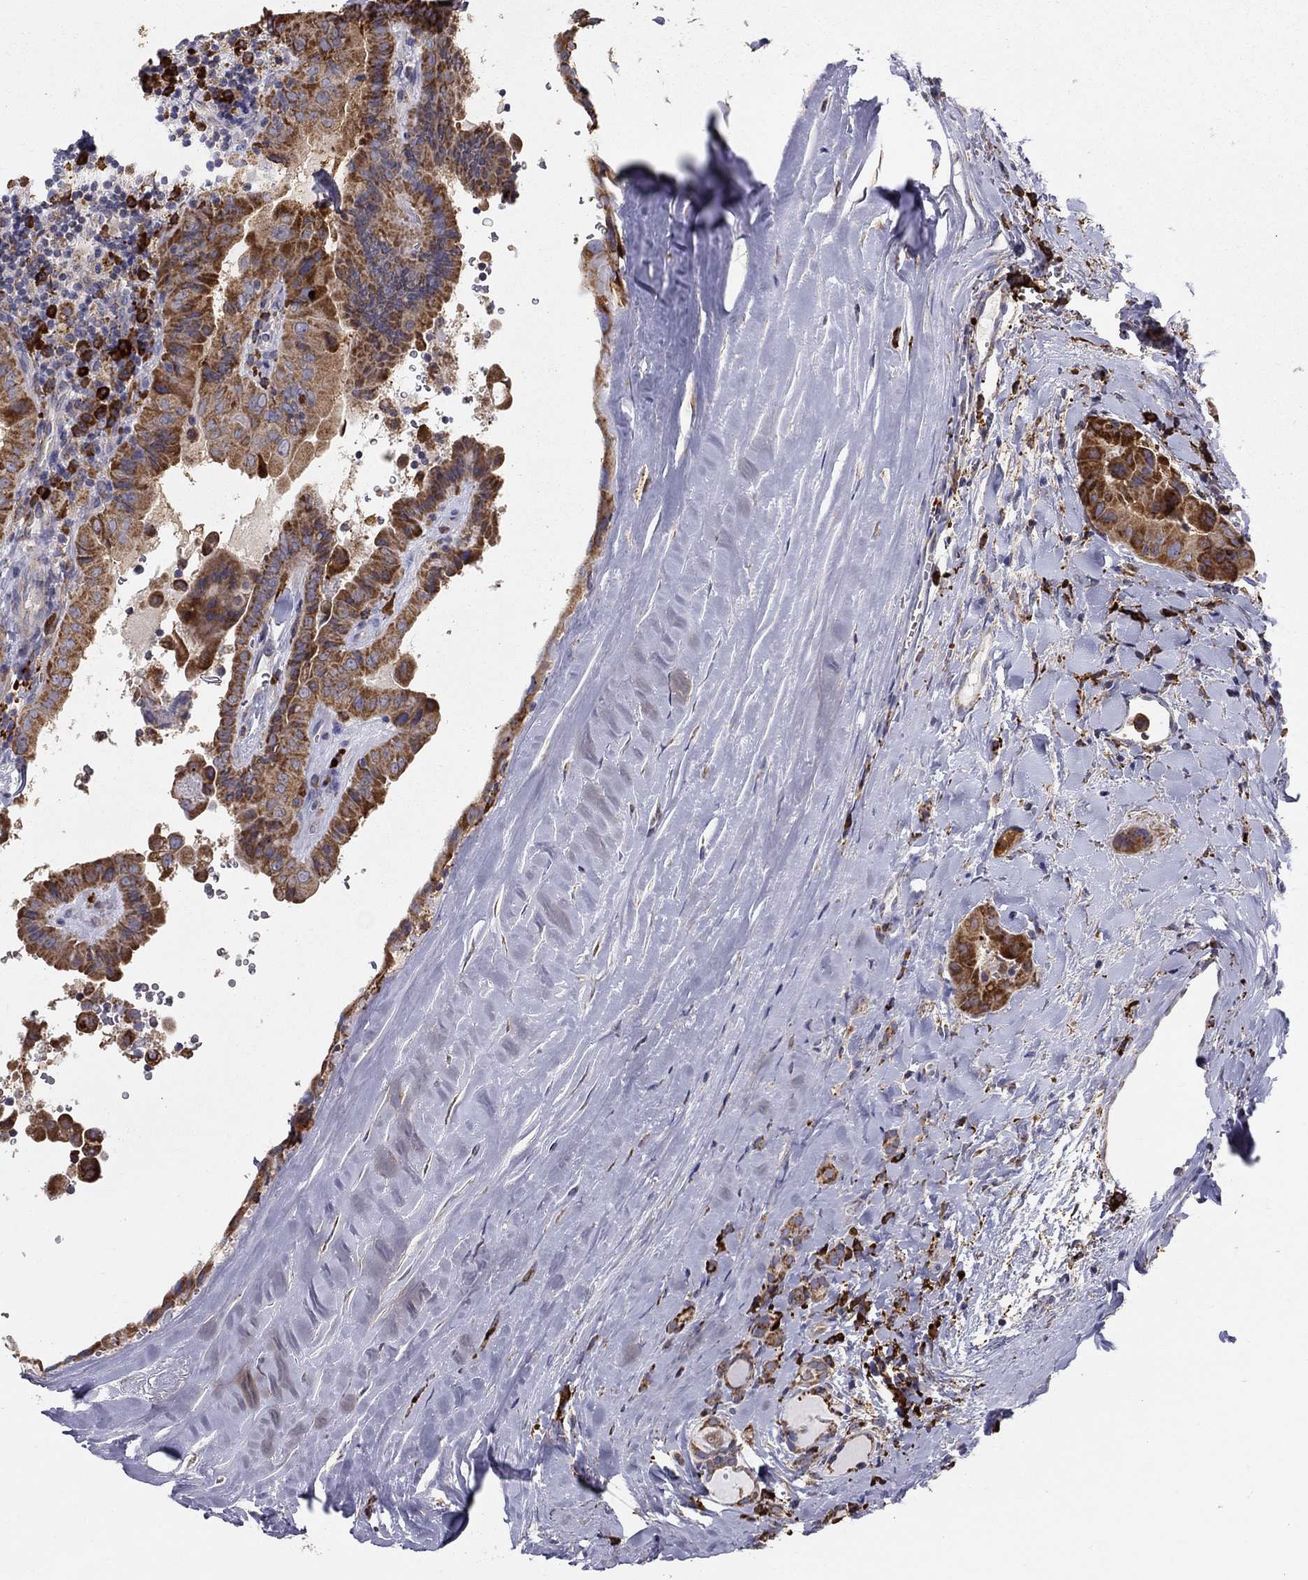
{"staining": {"intensity": "strong", "quantity": ">75%", "location": "cytoplasmic/membranous"}, "tissue": "thyroid cancer", "cell_type": "Tumor cells", "image_type": "cancer", "snomed": [{"axis": "morphology", "description": "Papillary adenocarcinoma, NOS"}, {"axis": "topography", "description": "Thyroid gland"}], "caption": "Immunohistochemical staining of thyroid cancer reveals high levels of strong cytoplasmic/membranous positivity in about >75% of tumor cells.", "gene": "PRDX4", "patient": {"sex": "female", "age": 37}}